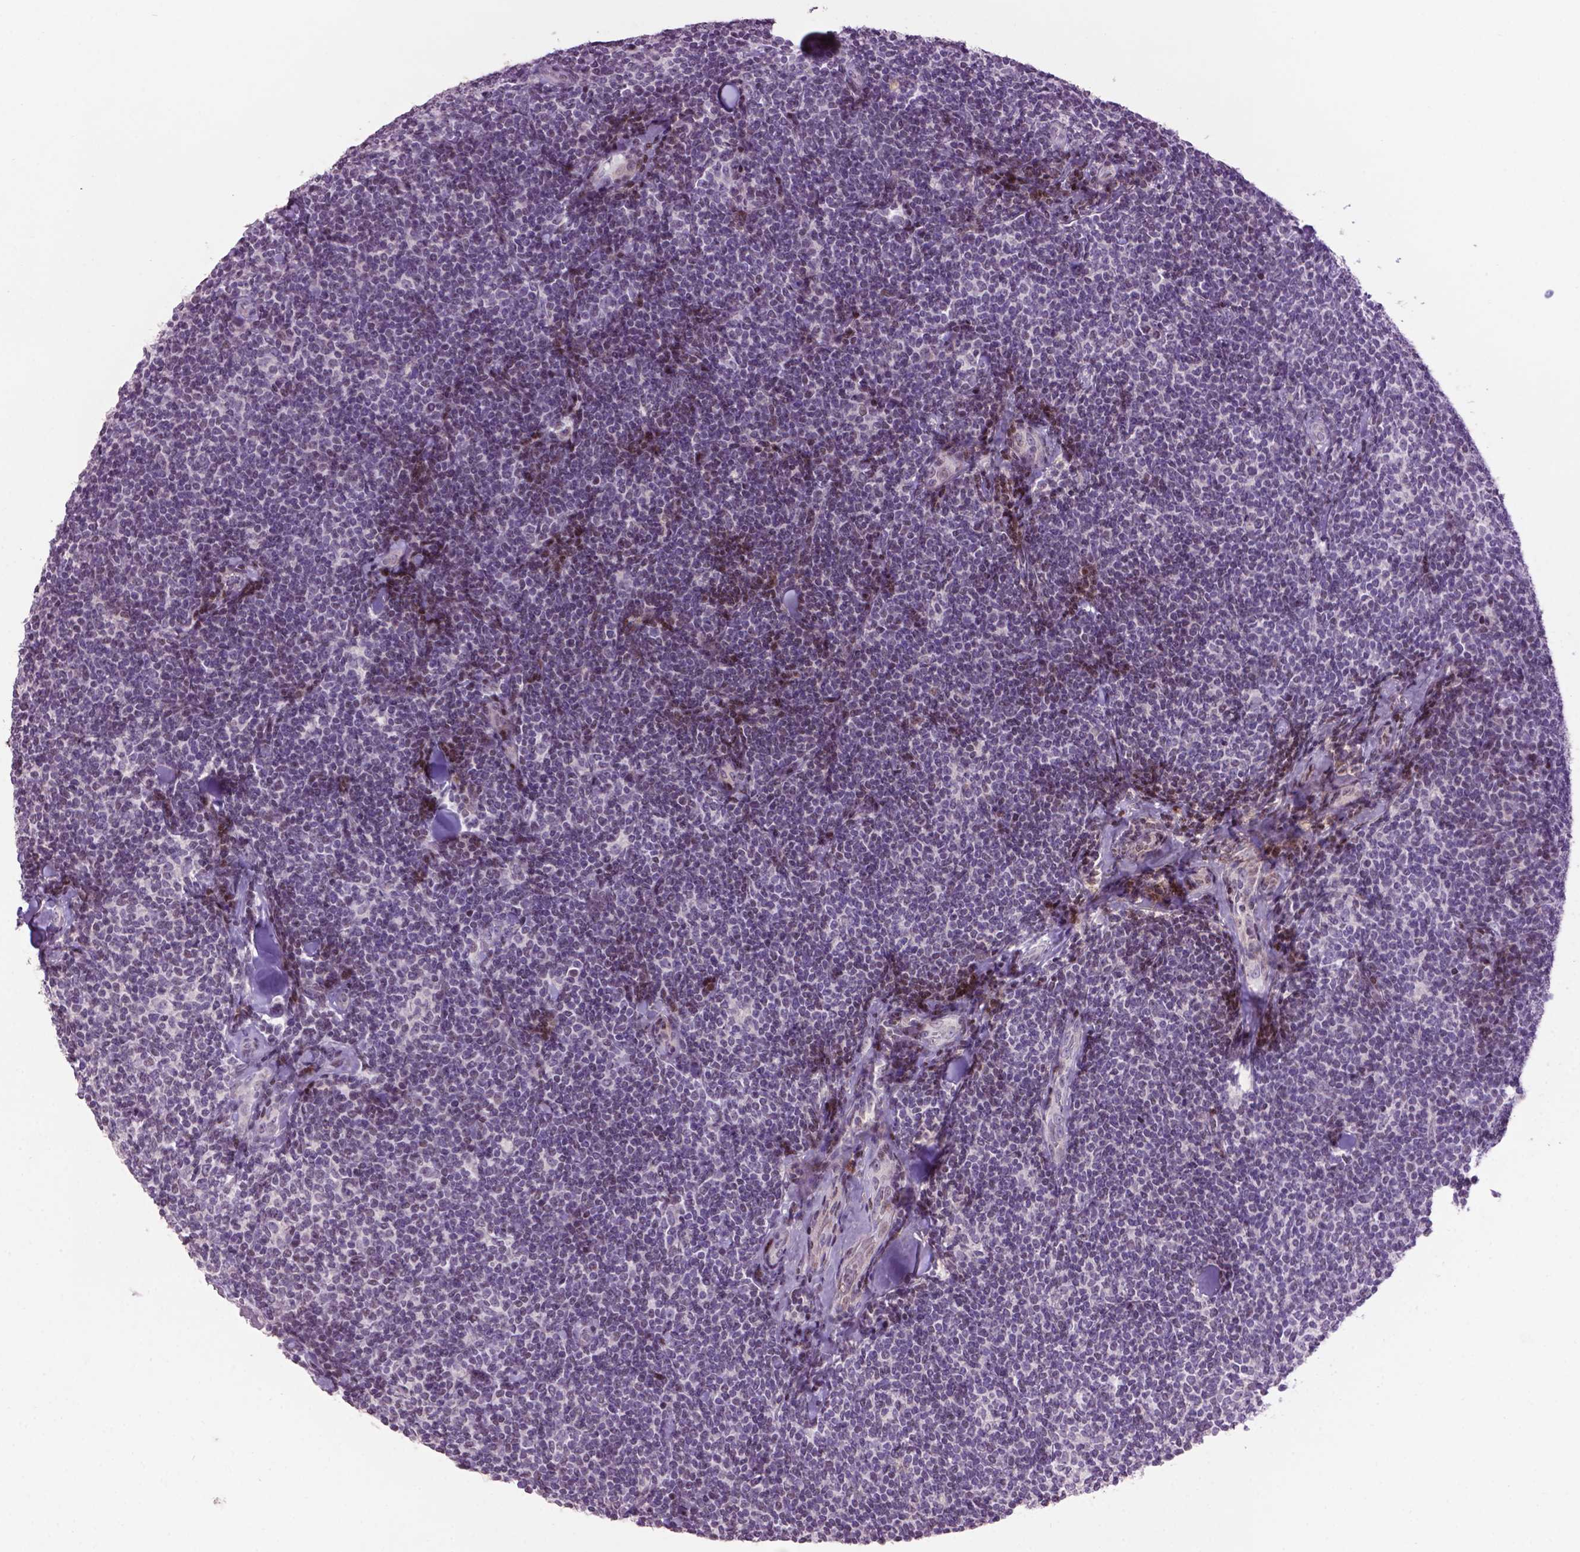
{"staining": {"intensity": "negative", "quantity": "none", "location": "none"}, "tissue": "lymphoma", "cell_type": "Tumor cells", "image_type": "cancer", "snomed": [{"axis": "morphology", "description": "Malignant lymphoma, non-Hodgkin's type, Low grade"}, {"axis": "topography", "description": "Lymph node"}], "caption": "Lymphoma stained for a protein using immunohistochemistry (IHC) shows no expression tumor cells.", "gene": "TH", "patient": {"sex": "female", "age": 56}}